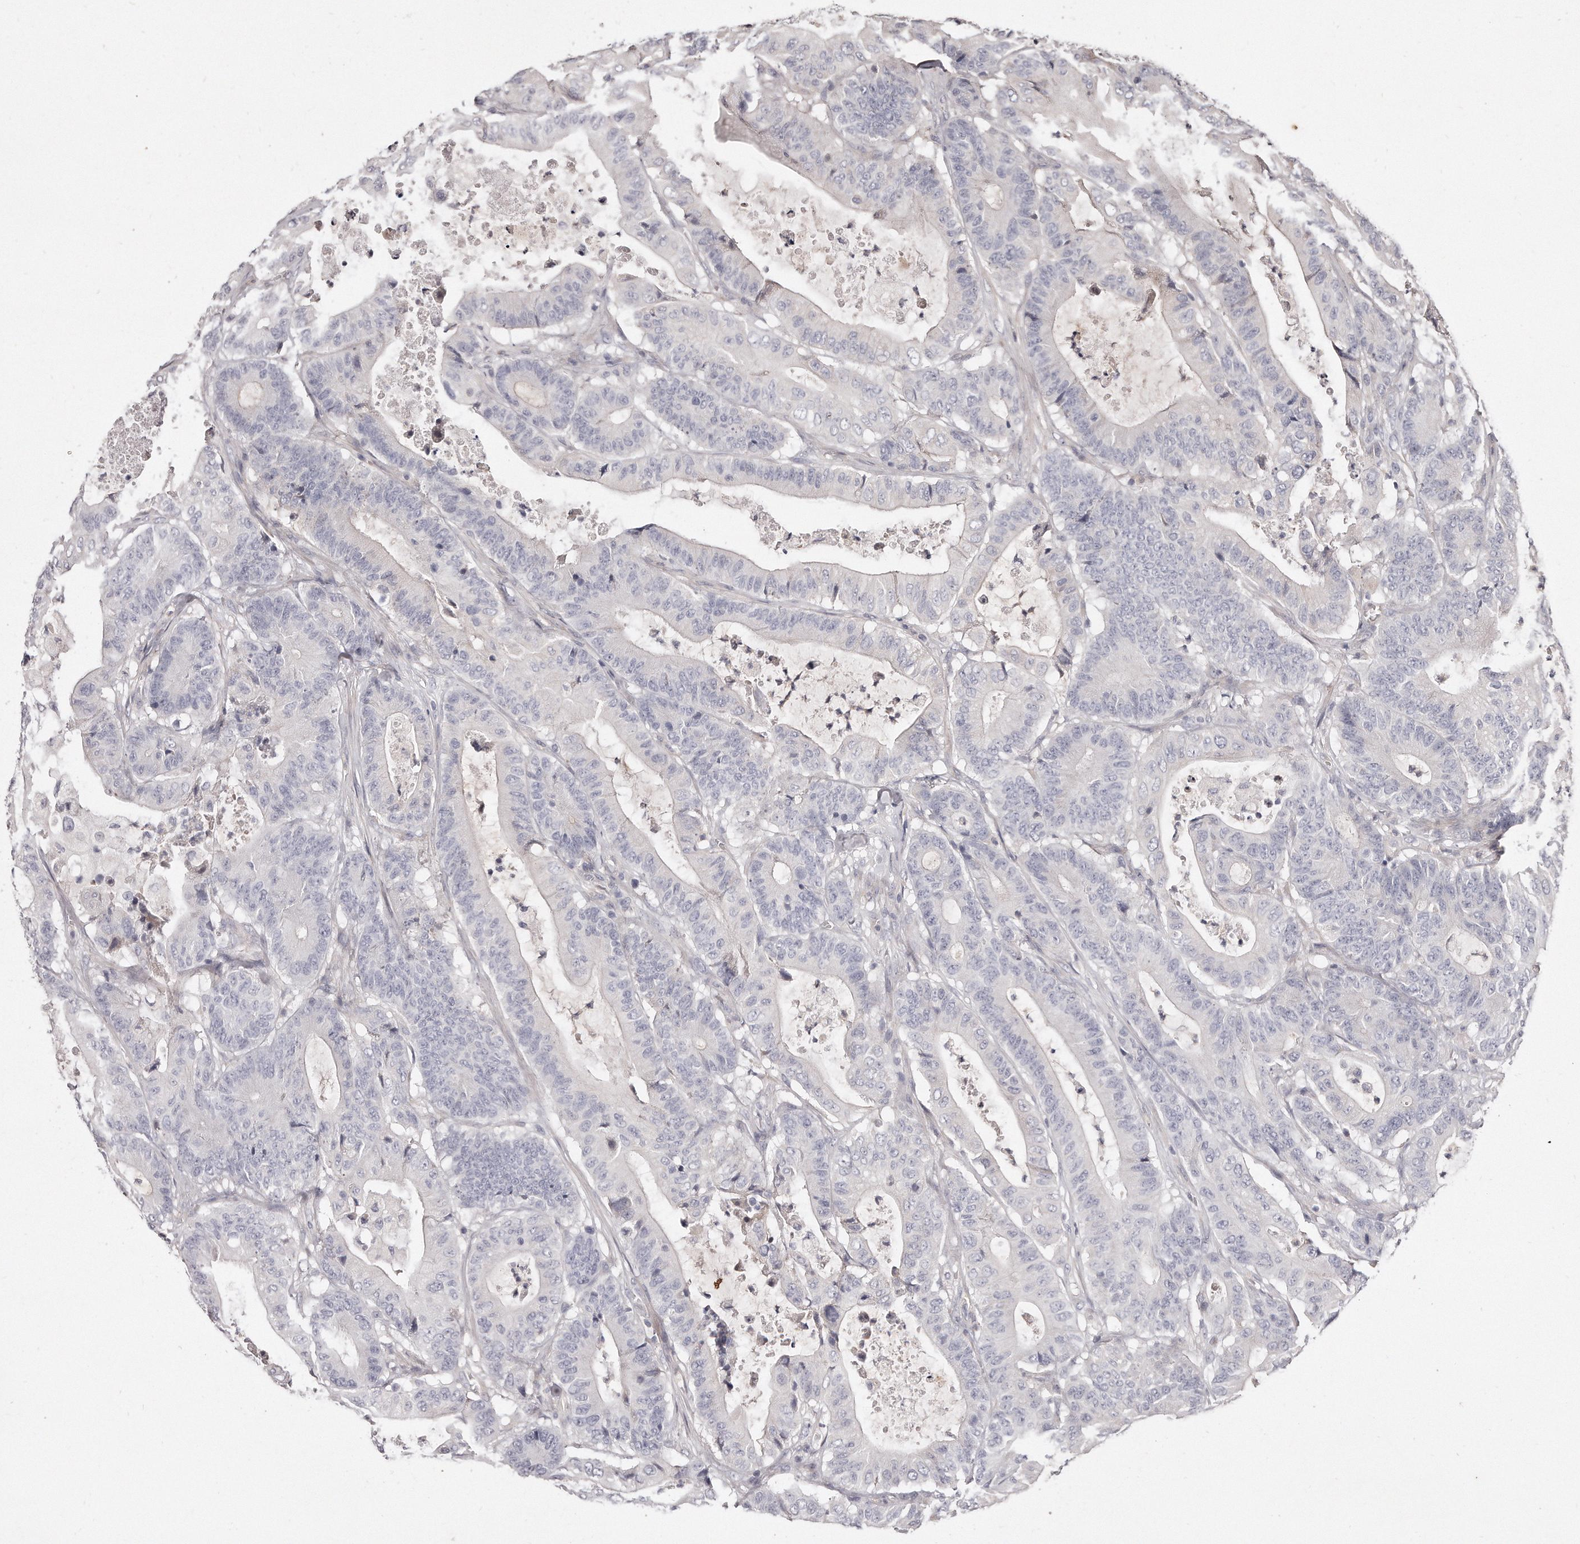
{"staining": {"intensity": "negative", "quantity": "none", "location": "none"}, "tissue": "colorectal cancer", "cell_type": "Tumor cells", "image_type": "cancer", "snomed": [{"axis": "morphology", "description": "Adenocarcinoma, NOS"}, {"axis": "topography", "description": "Colon"}], "caption": "IHC histopathology image of human adenocarcinoma (colorectal) stained for a protein (brown), which shows no positivity in tumor cells.", "gene": "TTLL4", "patient": {"sex": "female", "age": 84}}